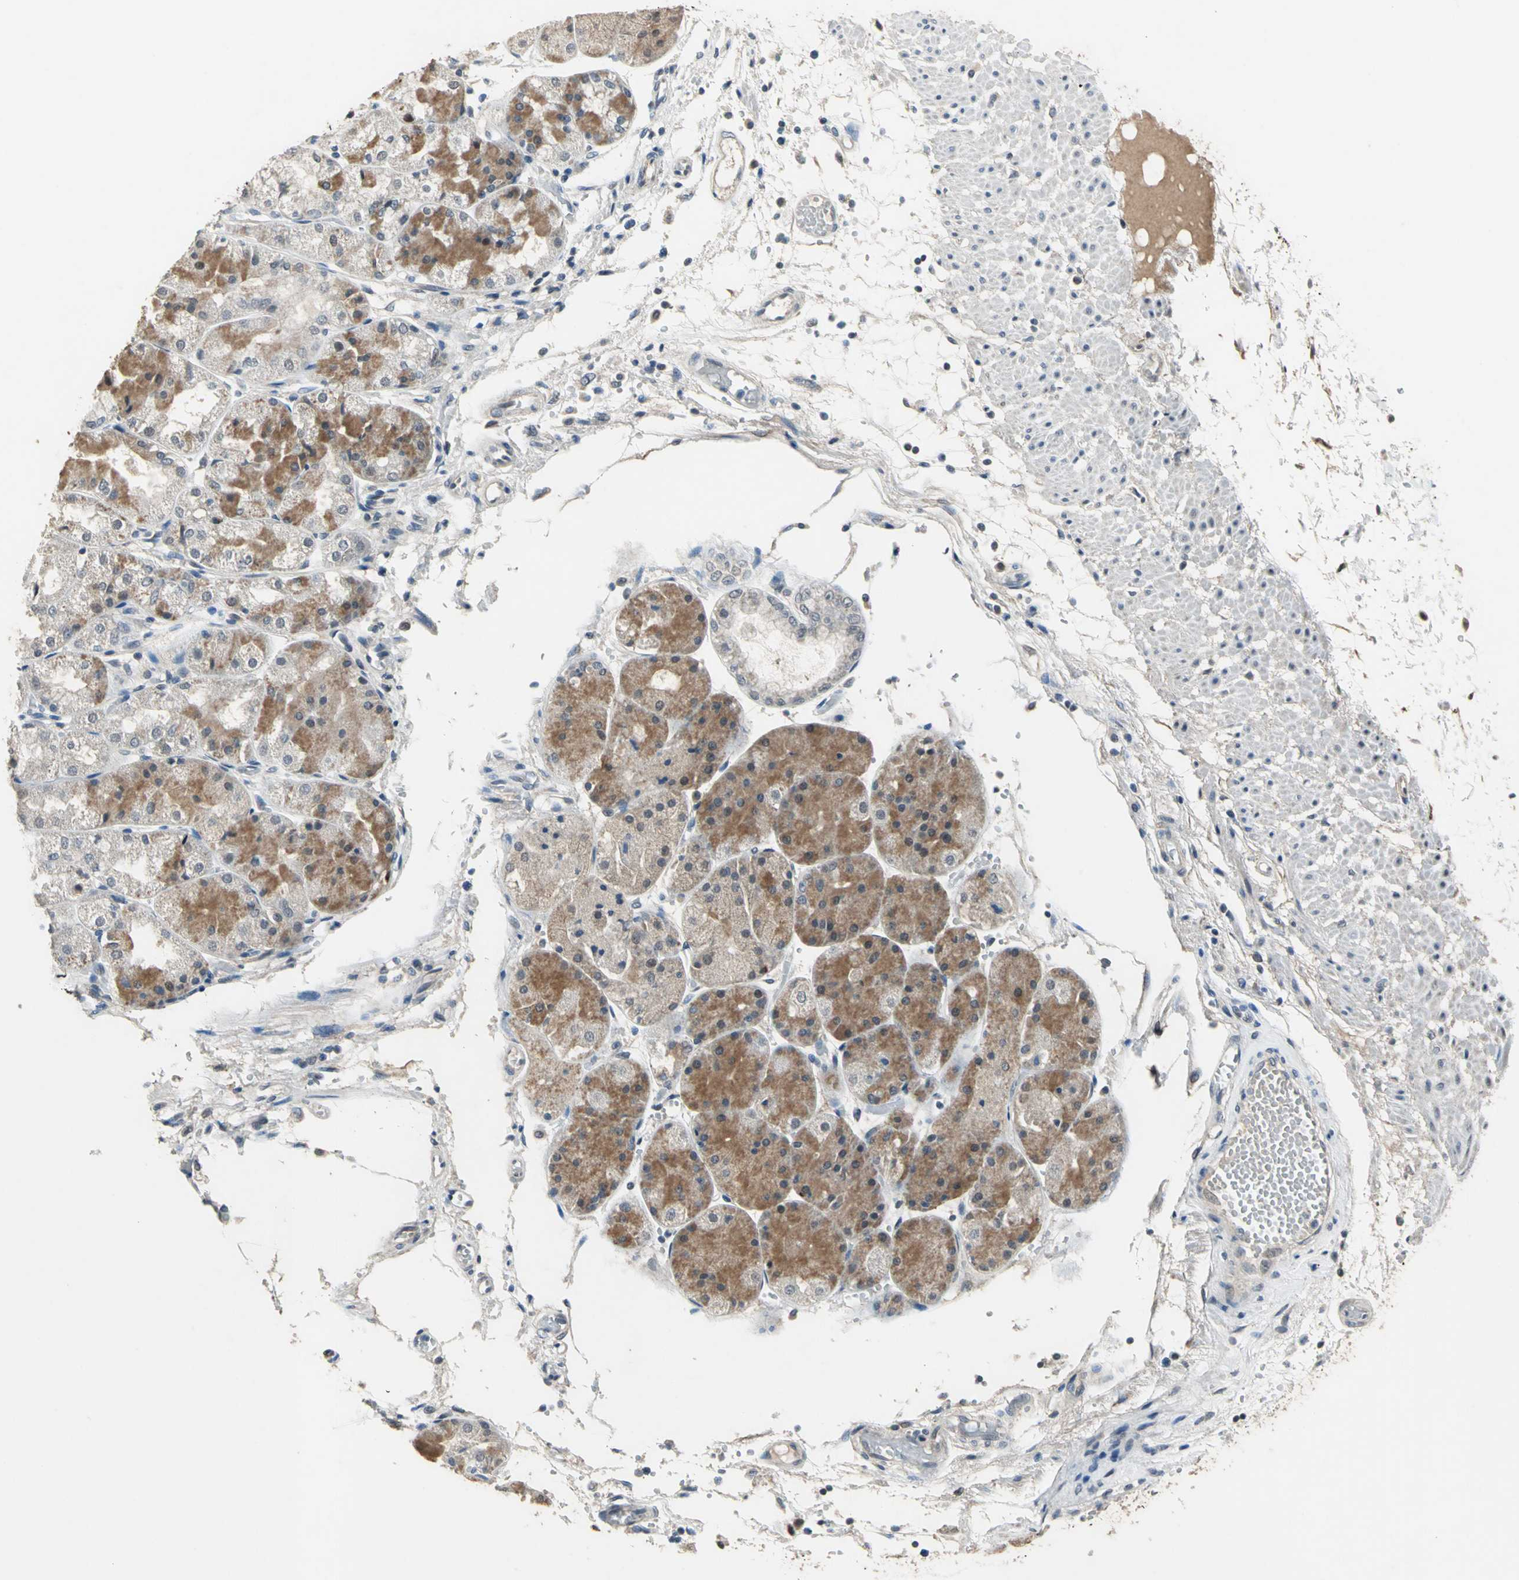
{"staining": {"intensity": "moderate", "quantity": "25%-75%", "location": "cytoplasmic/membranous"}, "tissue": "stomach", "cell_type": "Glandular cells", "image_type": "normal", "snomed": [{"axis": "morphology", "description": "Normal tissue, NOS"}, {"axis": "topography", "description": "Stomach, upper"}], "caption": "Immunohistochemical staining of benign human stomach shows medium levels of moderate cytoplasmic/membranous positivity in about 25%-75% of glandular cells. (DAB (3,3'-diaminobenzidine) = brown stain, brightfield microscopy at high magnification).", "gene": "JADE3", "patient": {"sex": "male", "age": 72}}